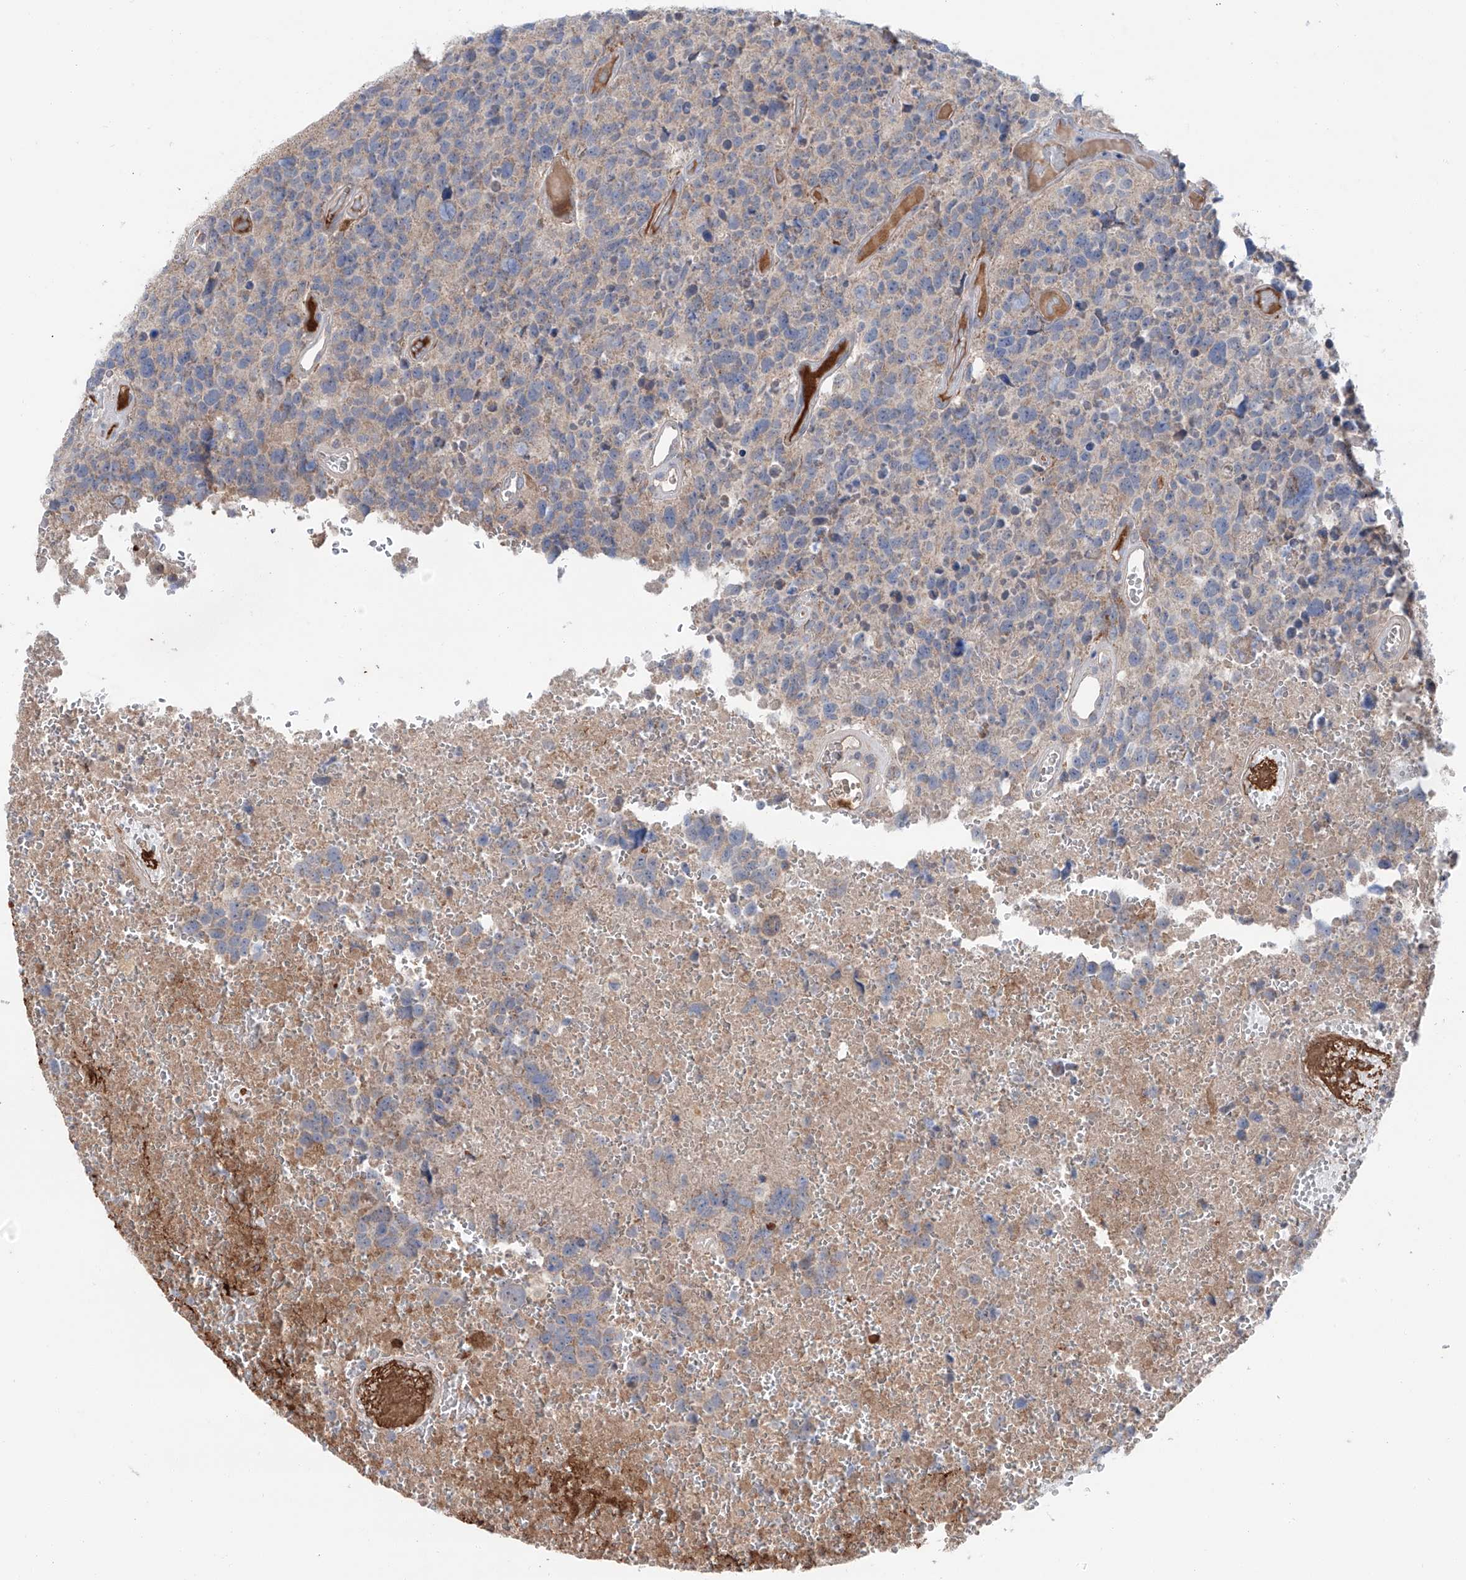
{"staining": {"intensity": "weak", "quantity": "<25%", "location": "cytoplasmic/membranous"}, "tissue": "glioma", "cell_type": "Tumor cells", "image_type": "cancer", "snomed": [{"axis": "morphology", "description": "Glioma, malignant, High grade"}, {"axis": "topography", "description": "Brain"}], "caption": "High power microscopy photomicrograph of an immunohistochemistry (IHC) image of glioma, revealing no significant staining in tumor cells. Nuclei are stained in blue.", "gene": "SIX4", "patient": {"sex": "male", "age": 69}}